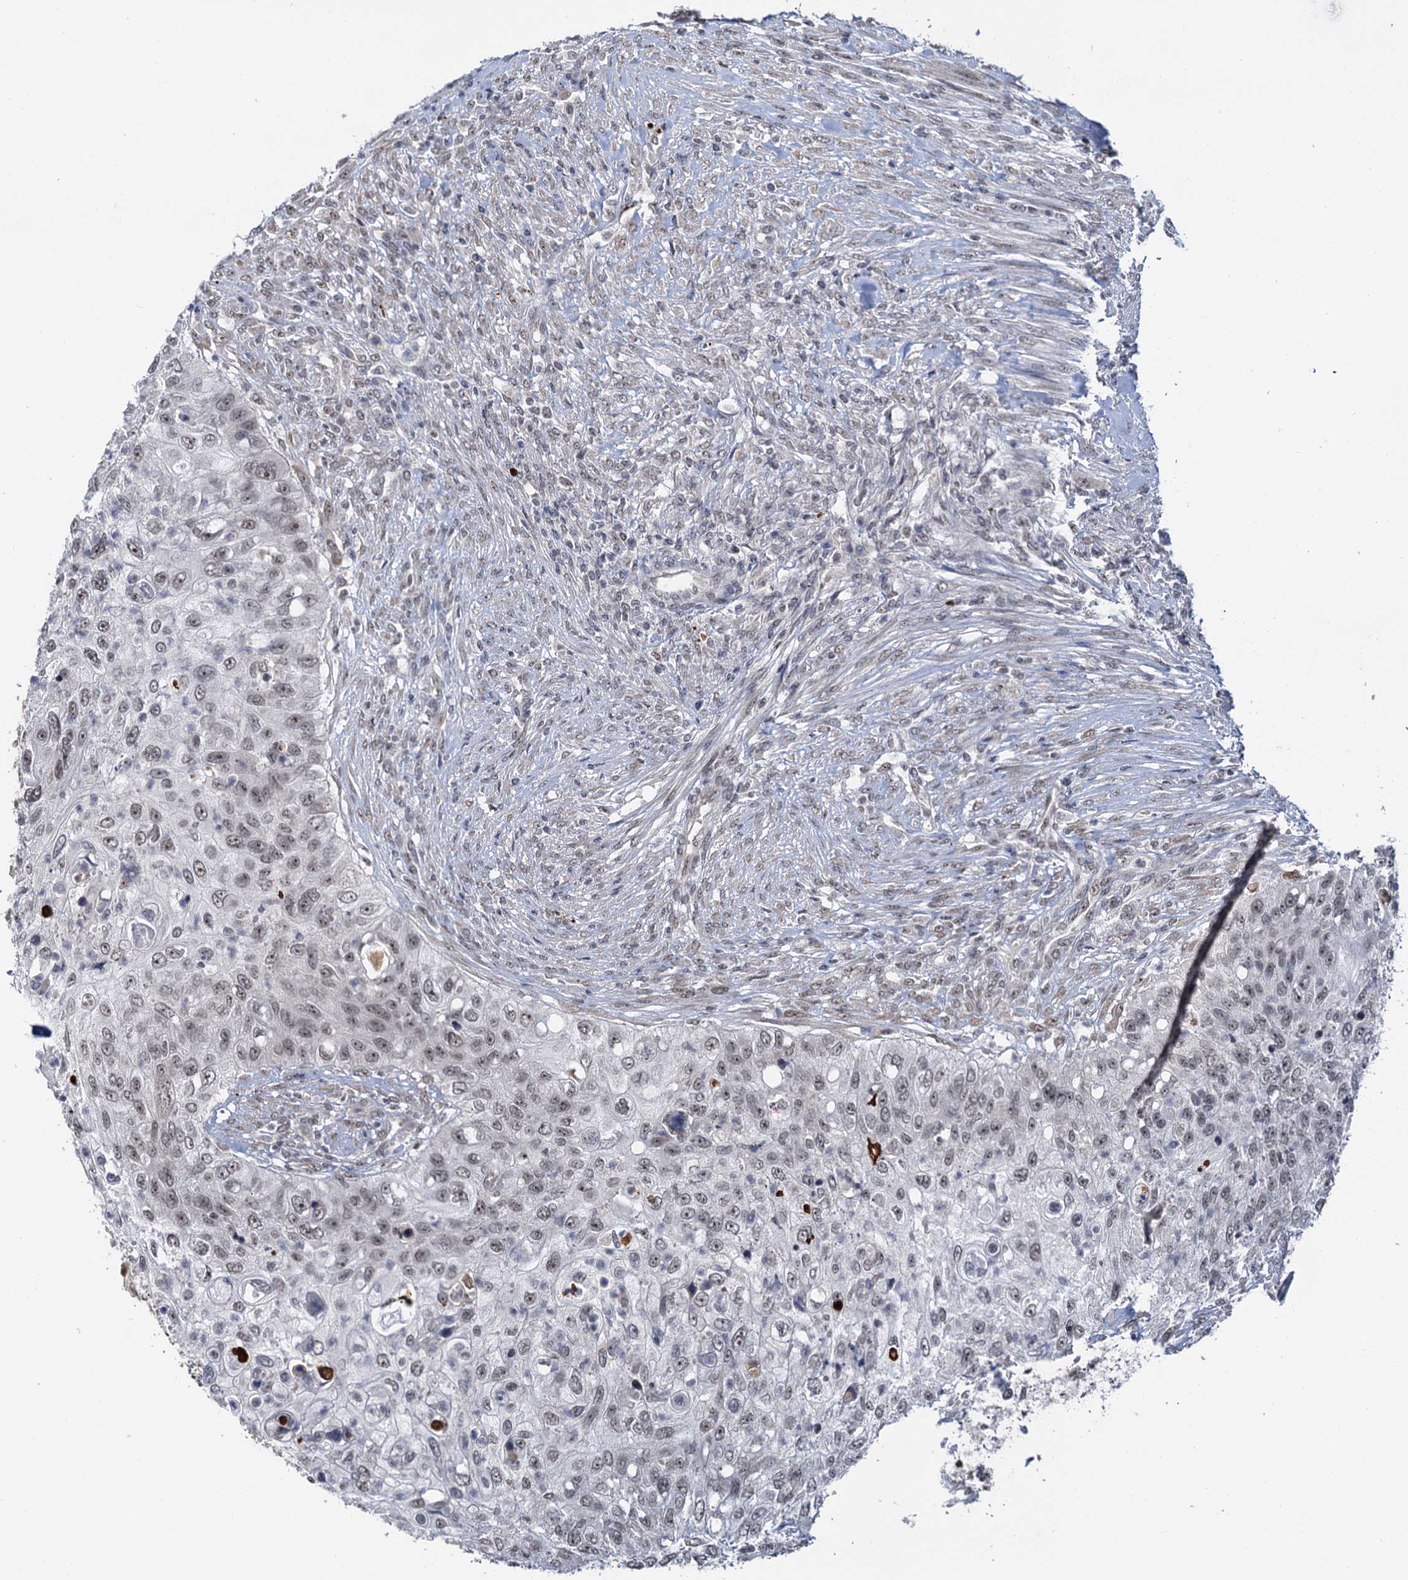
{"staining": {"intensity": "weak", "quantity": "25%-75%", "location": "nuclear"}, "tissue": "urothelial cancer", "cell_type": "Tumor cells", "image_type": "cancer", "snomed": [{"axis": "morphology", "description": "Urothelial carcinoma, High grade"}, {"axis": "topography", "description": "Urinary bladder"}], "caption": "Tumor cells display low levels of weak nuclear positivity in approximately 25%-75% of cells in high-grade urothelial carcinoma.", "gene": "NAT10", "patient": {"sex": "female", "age": 60}}